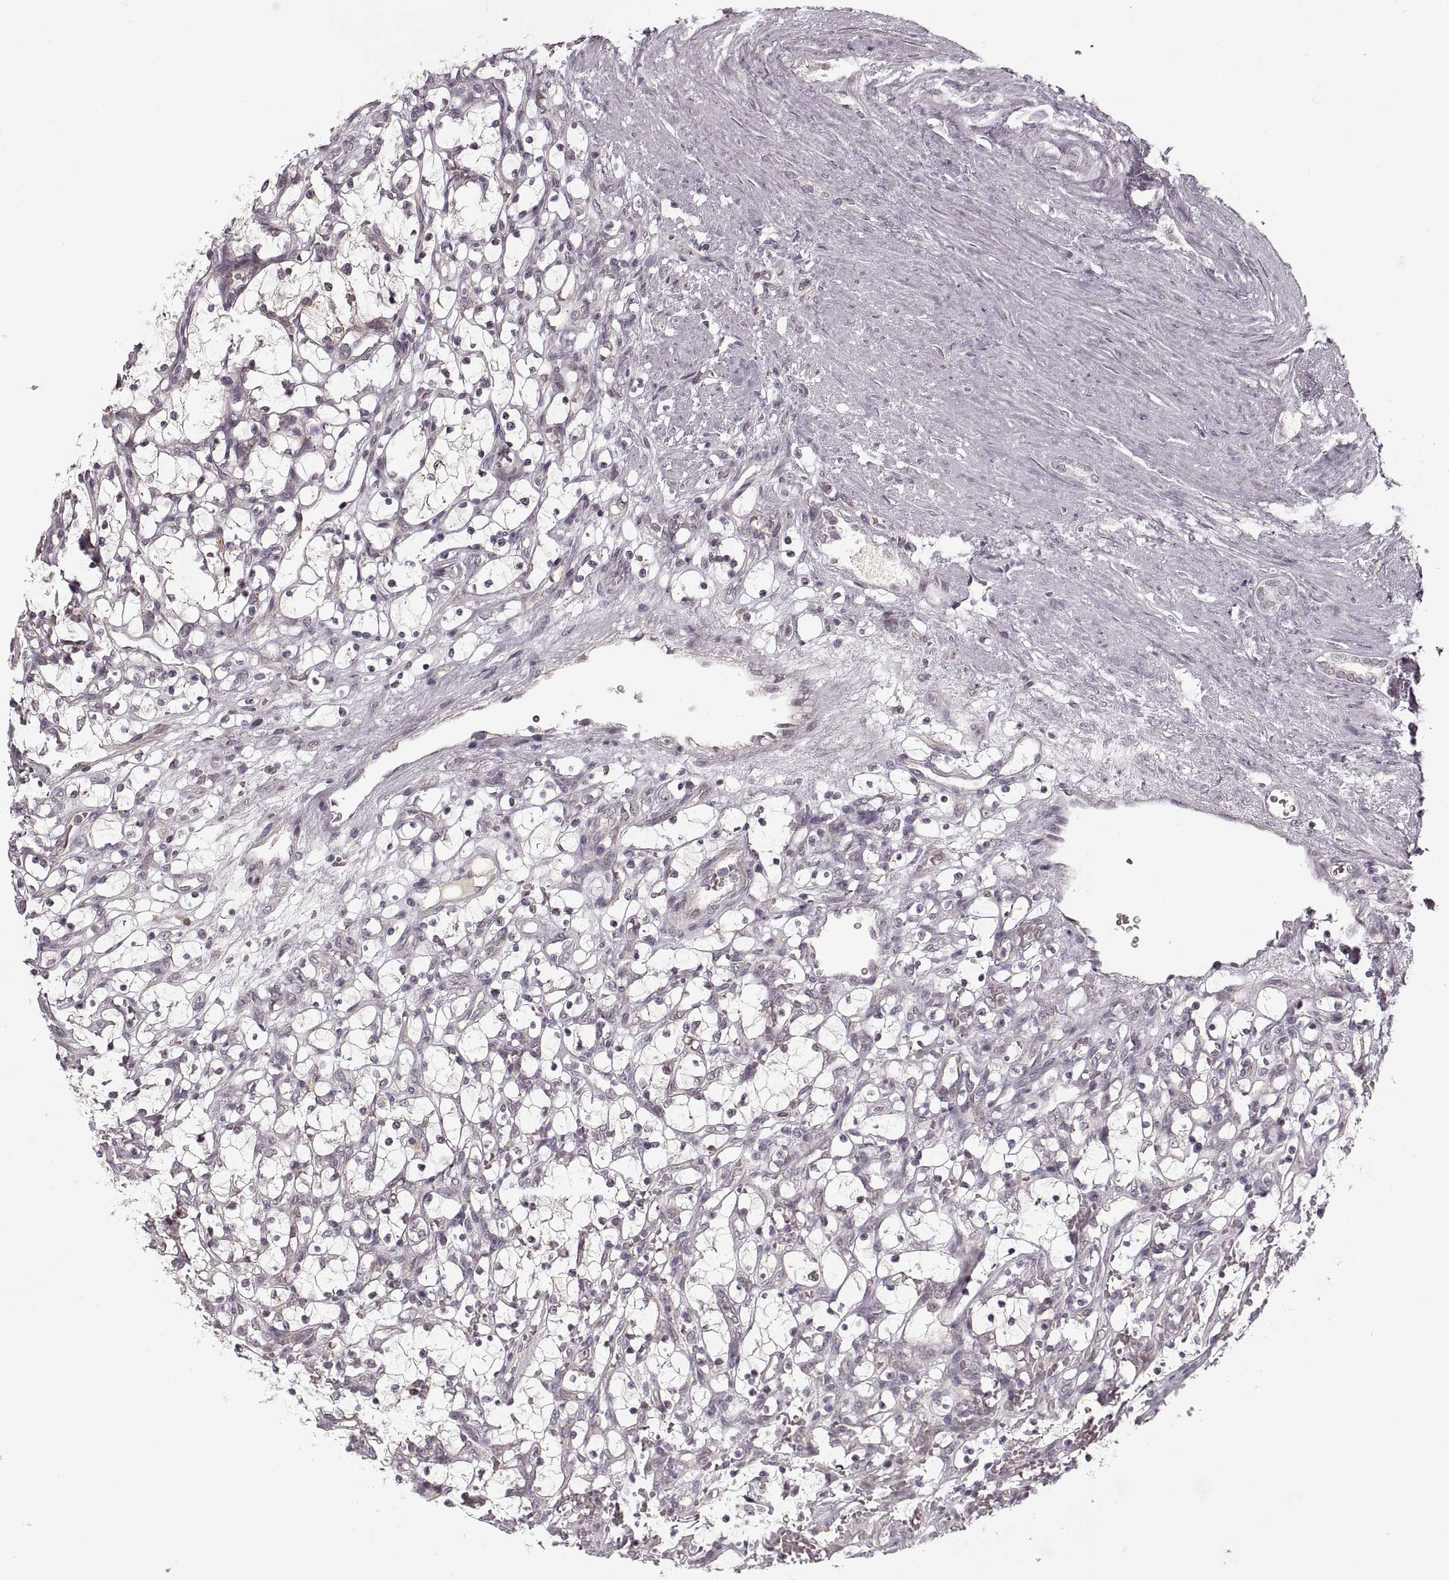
{"staining": {"intensity": "negative", "quantity": "none", "location": "none"}, "tissue": "renal cancer", "cell_type": "Tumor cells", "image_type": "cancer", "snomed": [{"axis": "morphology", "description": "Adenocarcinoma, NOS"}, {"axis": "topography", "description": "Kidney"}], "caption": "This is an immunohistochemistry image of renal cancer (adenocarcinoma). There is no staining in tumor cells.", "gene": "ASIC3", "patient": {"sex": "female", "age": 69}}